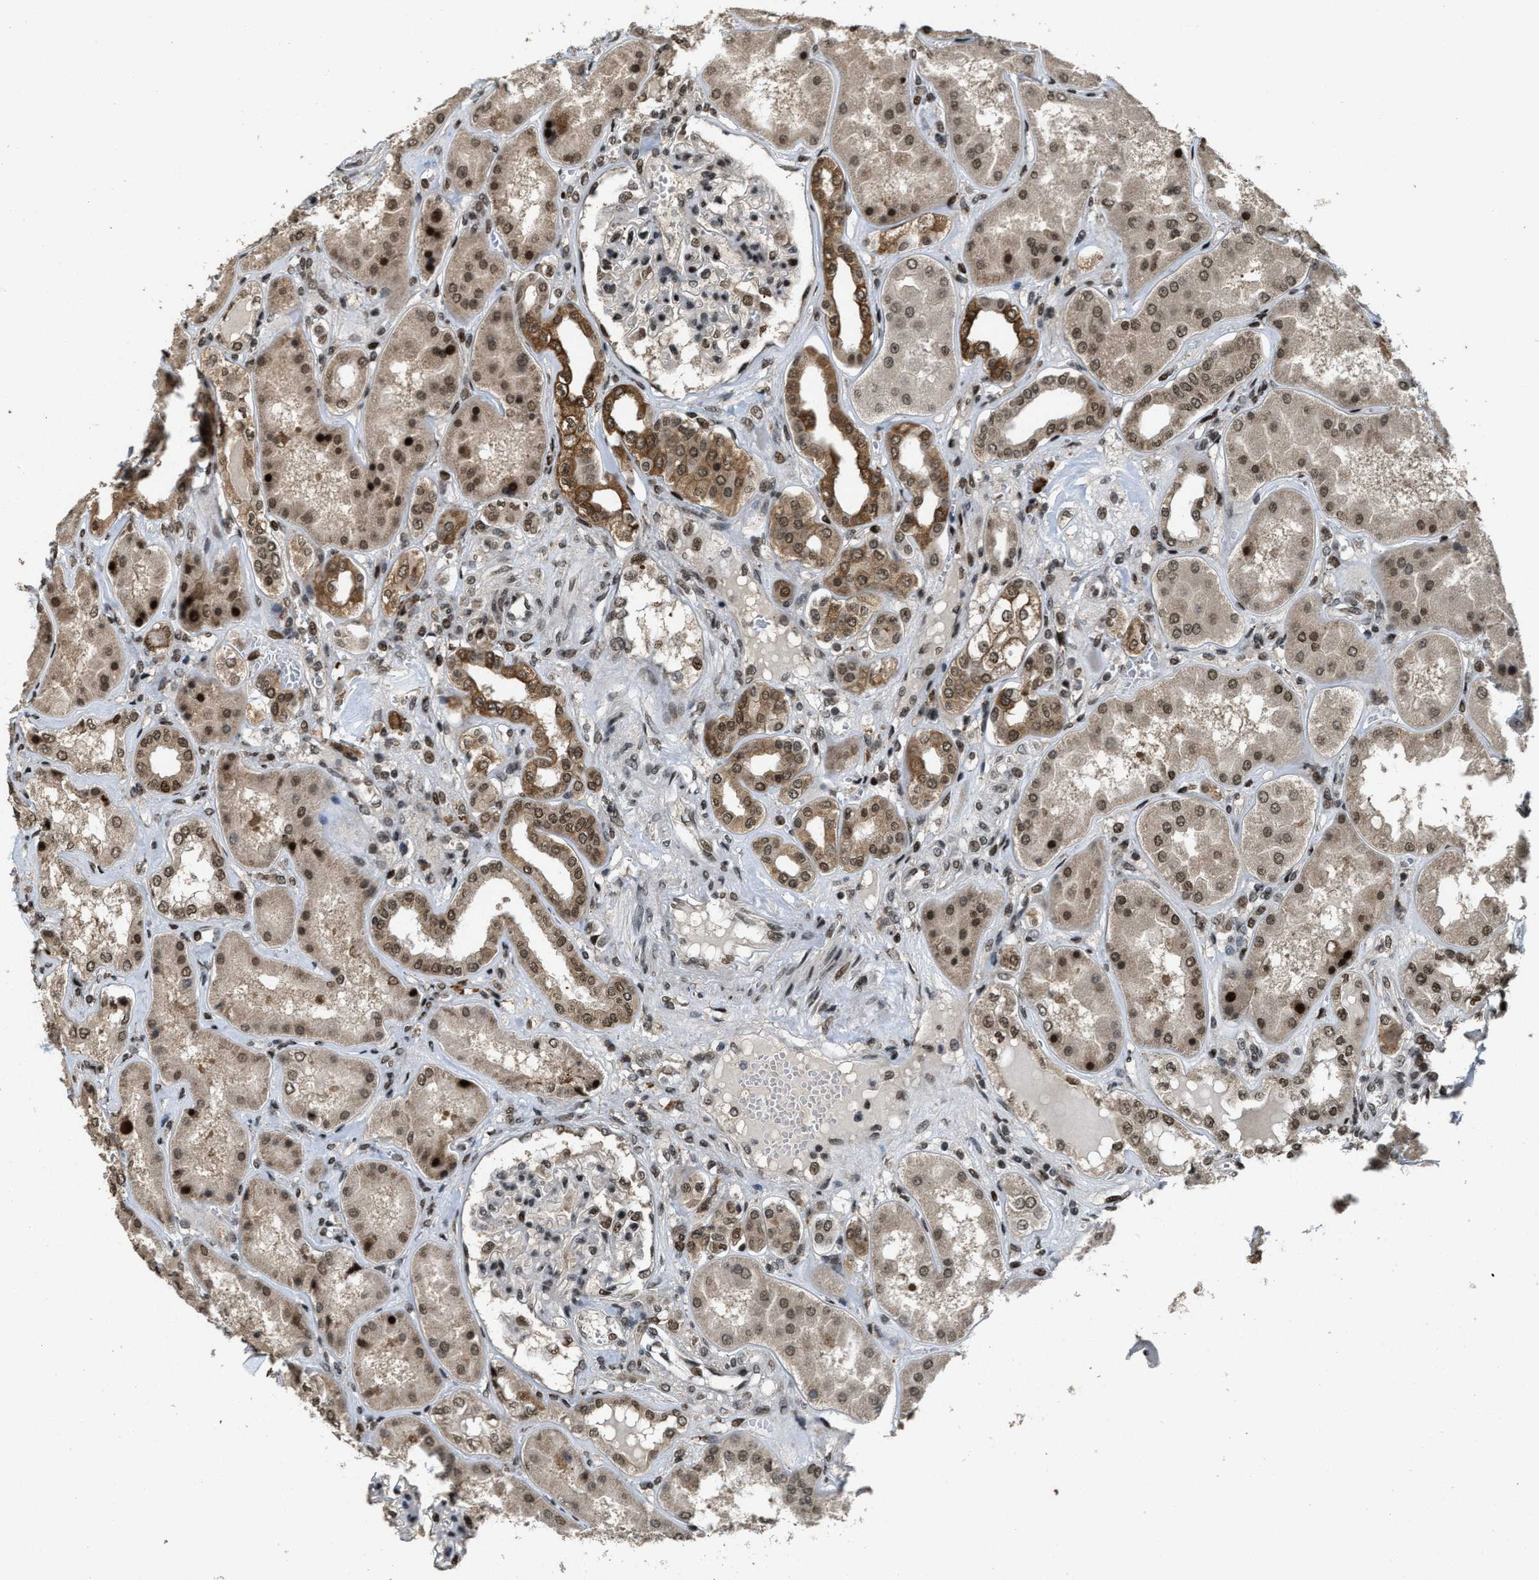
{"staining": {"intensity": "strong", "quantity": "25%-75%", "location": "nuclear"}, "tissue": "kidney", "cell_type": "Cells in glomeruli", "image_type": "normal", "snomed": [{"axis": "morphology", "description": "Normal tissue, NOS"}, {"axis": "topography", "description": "Kidney"}], "caption": "Strong nuclear expression is appreciated in about 25%-75% of cells in glomeruli in unremarkable kidney. (DAB = brown stain, brightfield microscopy at high magnification).", "gene": "SERTAD2", "patient": {"sex": "female", "age": 56}}